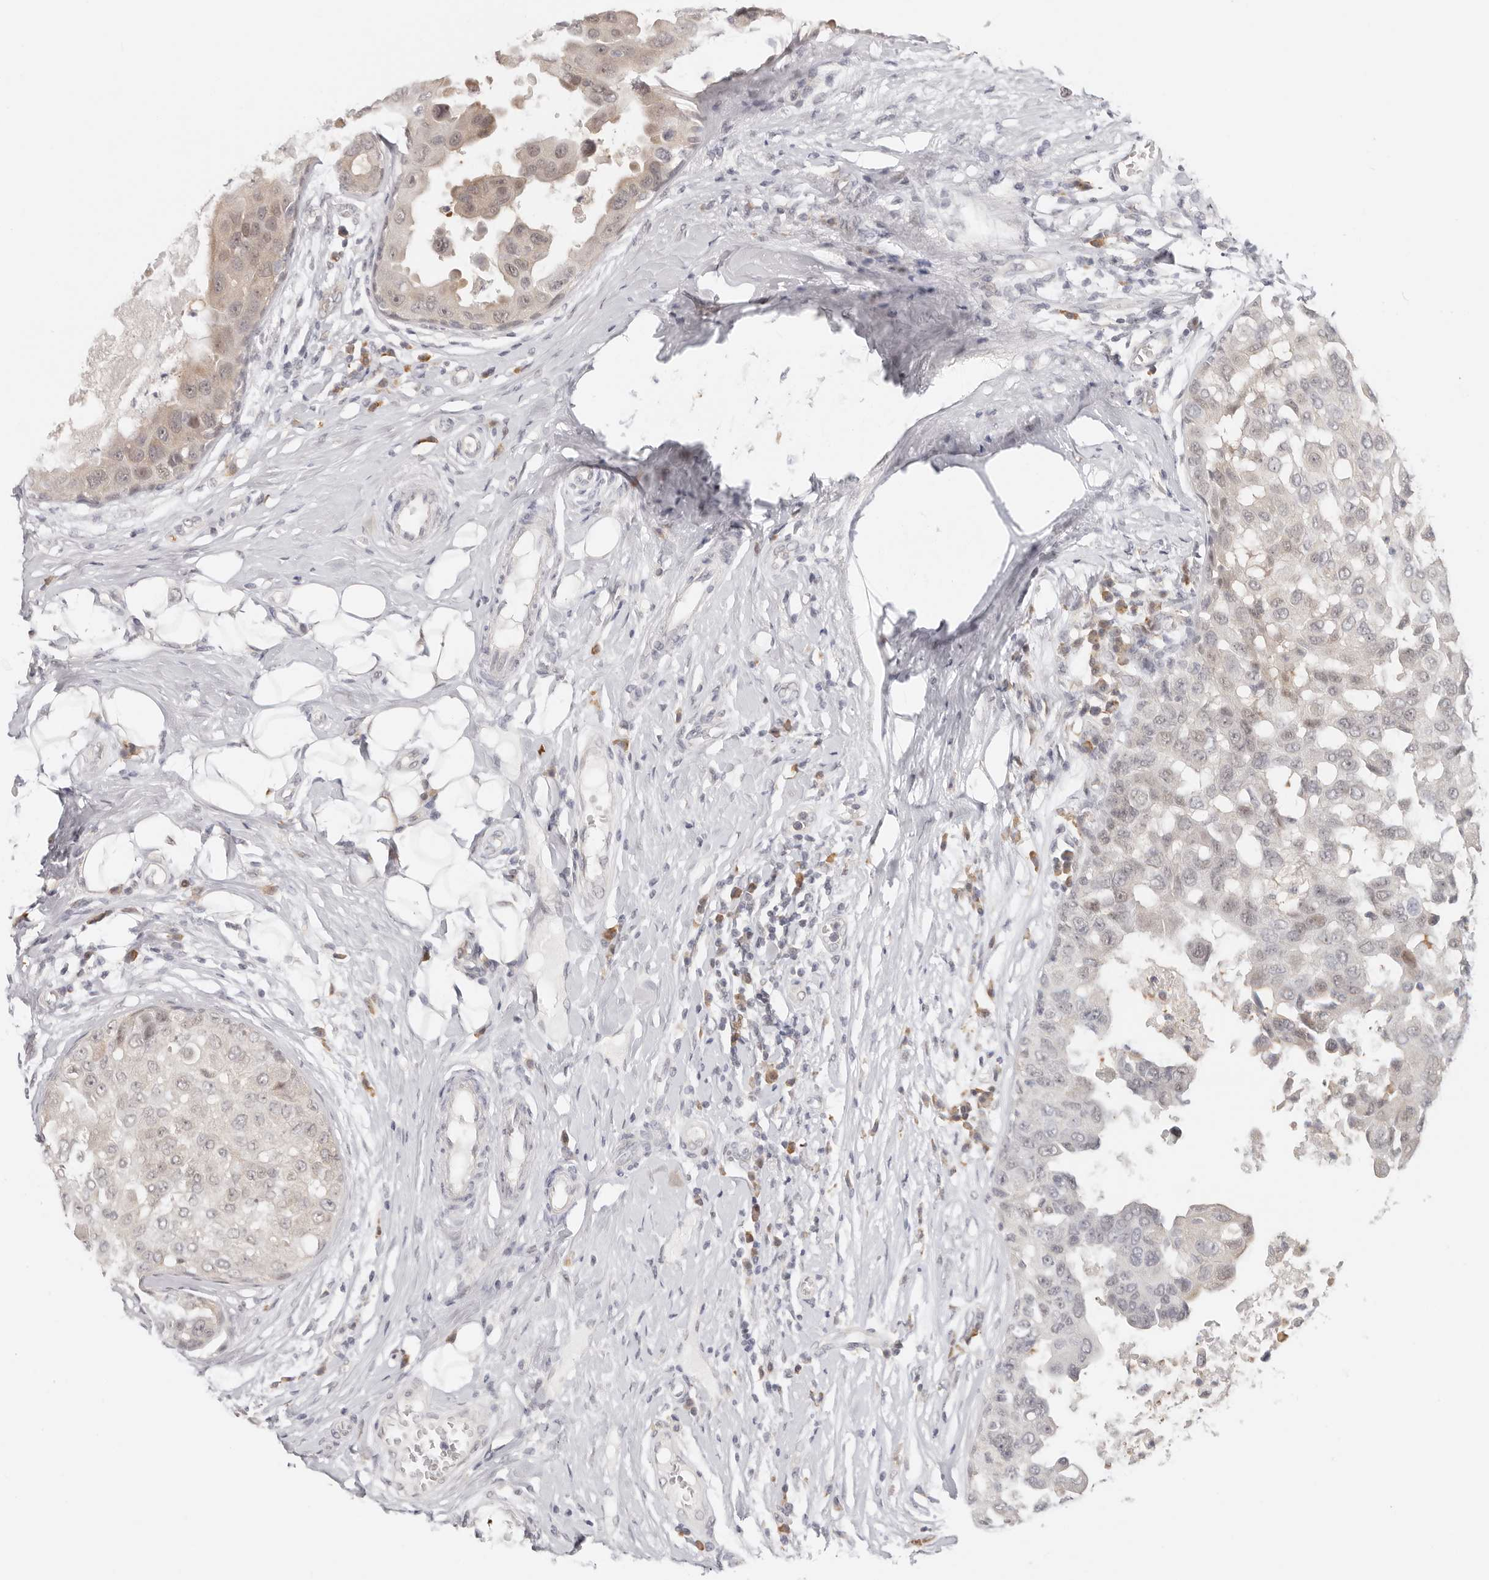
{"staining": {"intensity": "weak", "quantity": "<25%", "location": "nuclear"}, "tissue": "breast cancer", "cell_type": "Tumor cells", "image_type": "cancer", "snomed": [{"axis": "morphology", "description": "Duct carcinoma"}, {"axis": "topography", "description": "Breast"}], "caption": "Histopathology image shows no significant protein positivity in tumor cells of breast cancer (invasive ductal carcinoma).", "gene": "LARP7", "patient": {"sex": "female", "age": 27}}